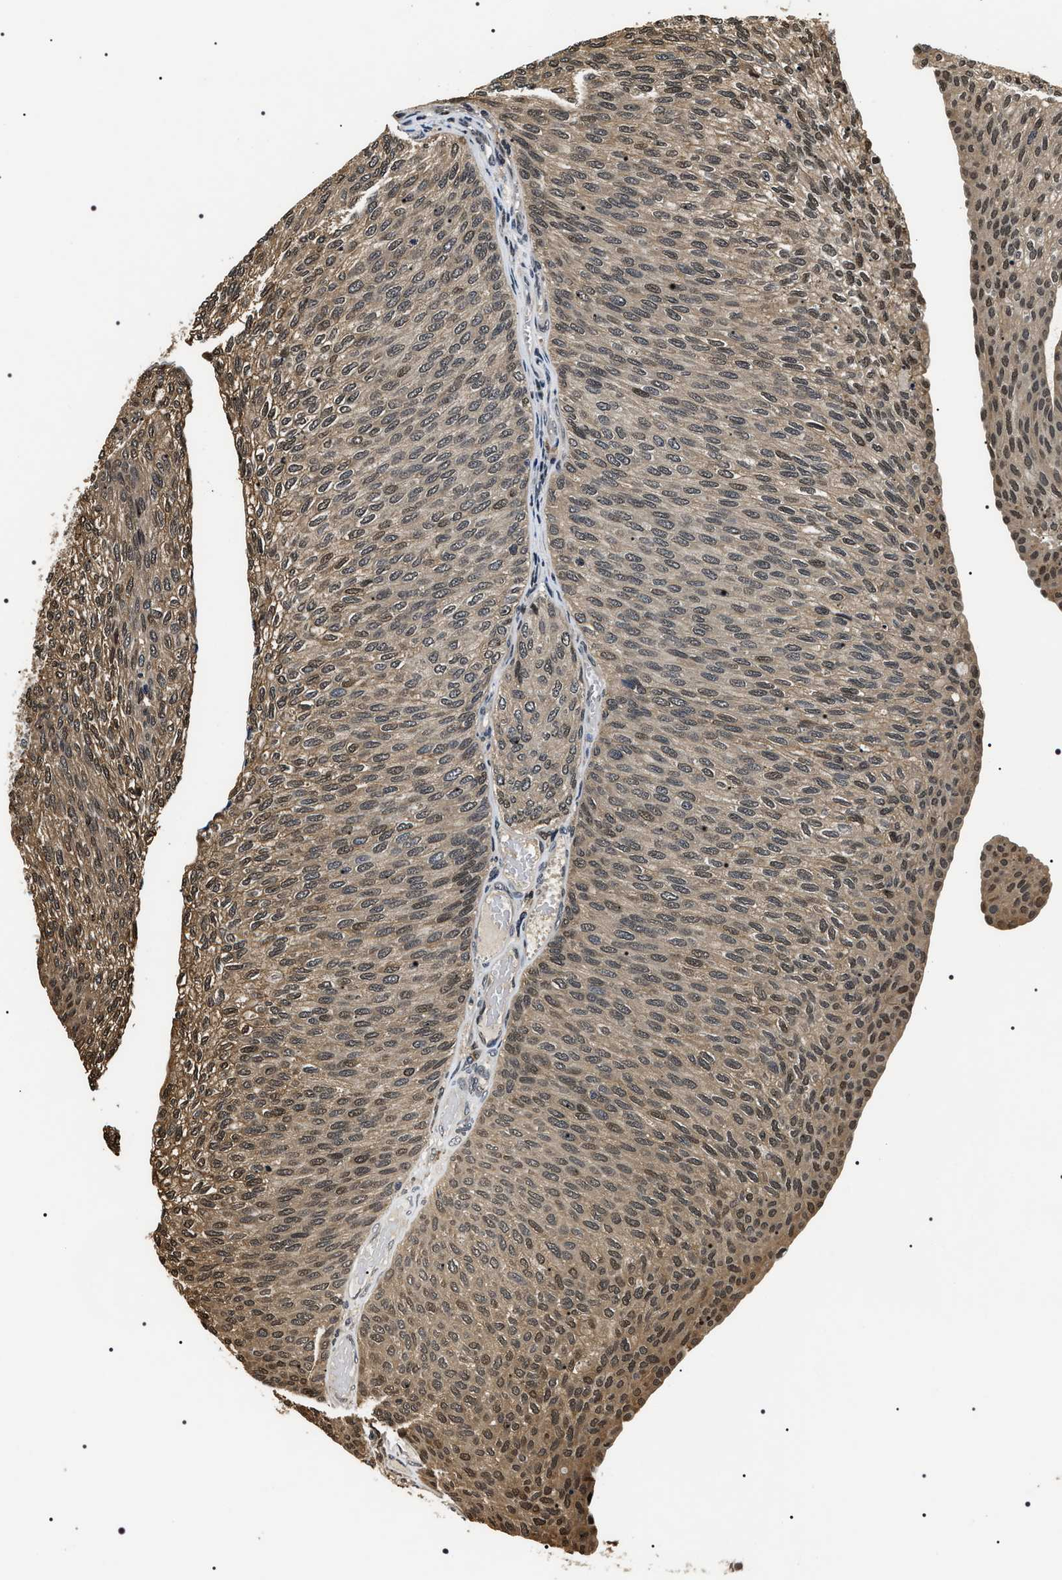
{"staining": {"intensity": "moderate", "quantity": ">75%", "location": "cytoplasmic/membranous,nuclear"}, "tissue": "urothelial cancer", "cell_type": "Tumor cells", "image_type": "cancer", "snomed": [{"axis": "morphology", "description": "Urothelial carcinoma, Low grade"}, {"axis": "topography", "description": "Urinary bladder"}], "caption": "Immunohistochemistry photomicrograph of urothelial carcinoma (low-grade) stained for a protein (brown), which reveals medium levels of moderate cytoplasmic/membranous and nuclear positivity in approximately >75% of tumor cells.", "gene": "ARHGAP22", "patient": {"sex": "female", "age": 79}}